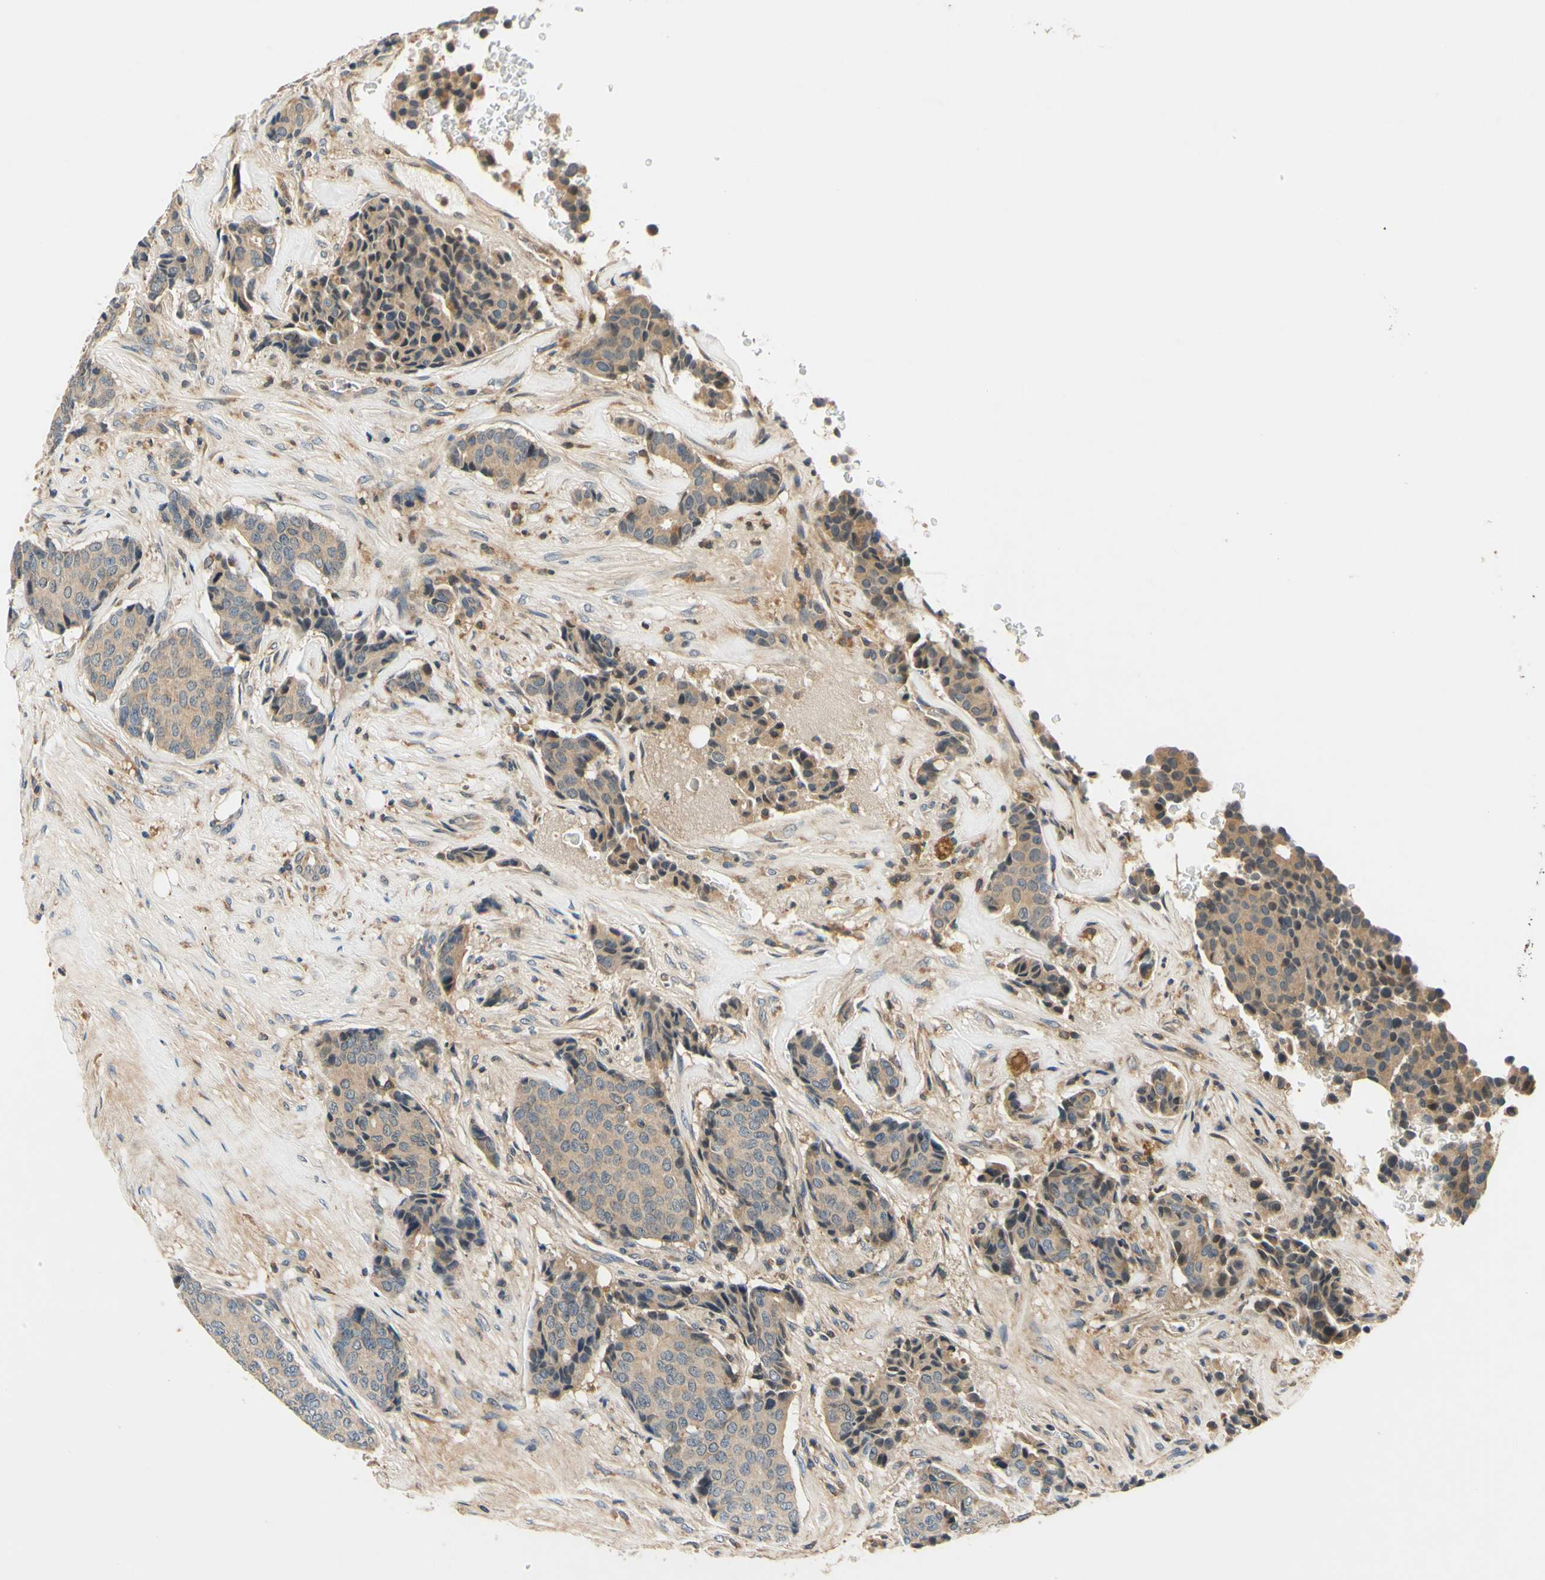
{"staining": {"intensity": "moderate", "quantity": "25%-75%", "location": "cytoplasmic/membranous"}, "tissue": "breast cancer", "cell_type": "Tumor cells", "image_type": "cancer", "snomed": [{"axis": "morphology", "description": "Duct carcinoma"}, {"axis": "topography", "description": "Breast"}], "caption": "Breast cancer (intraductal carcinoma) tissue exhibits moderate cytoplasmic/membranous positivity in approximately 25%-75% of tumor cells, visualized by immunohistochemistry. The protein is stained brown, and the nuclei are stained in blue (DAB (3,3'-diaminobenzidine) IHC with brightfield microscopy, high magnification).", "gene": "PLA2G4A", "patient": {"sex": "female", "age": 75}}